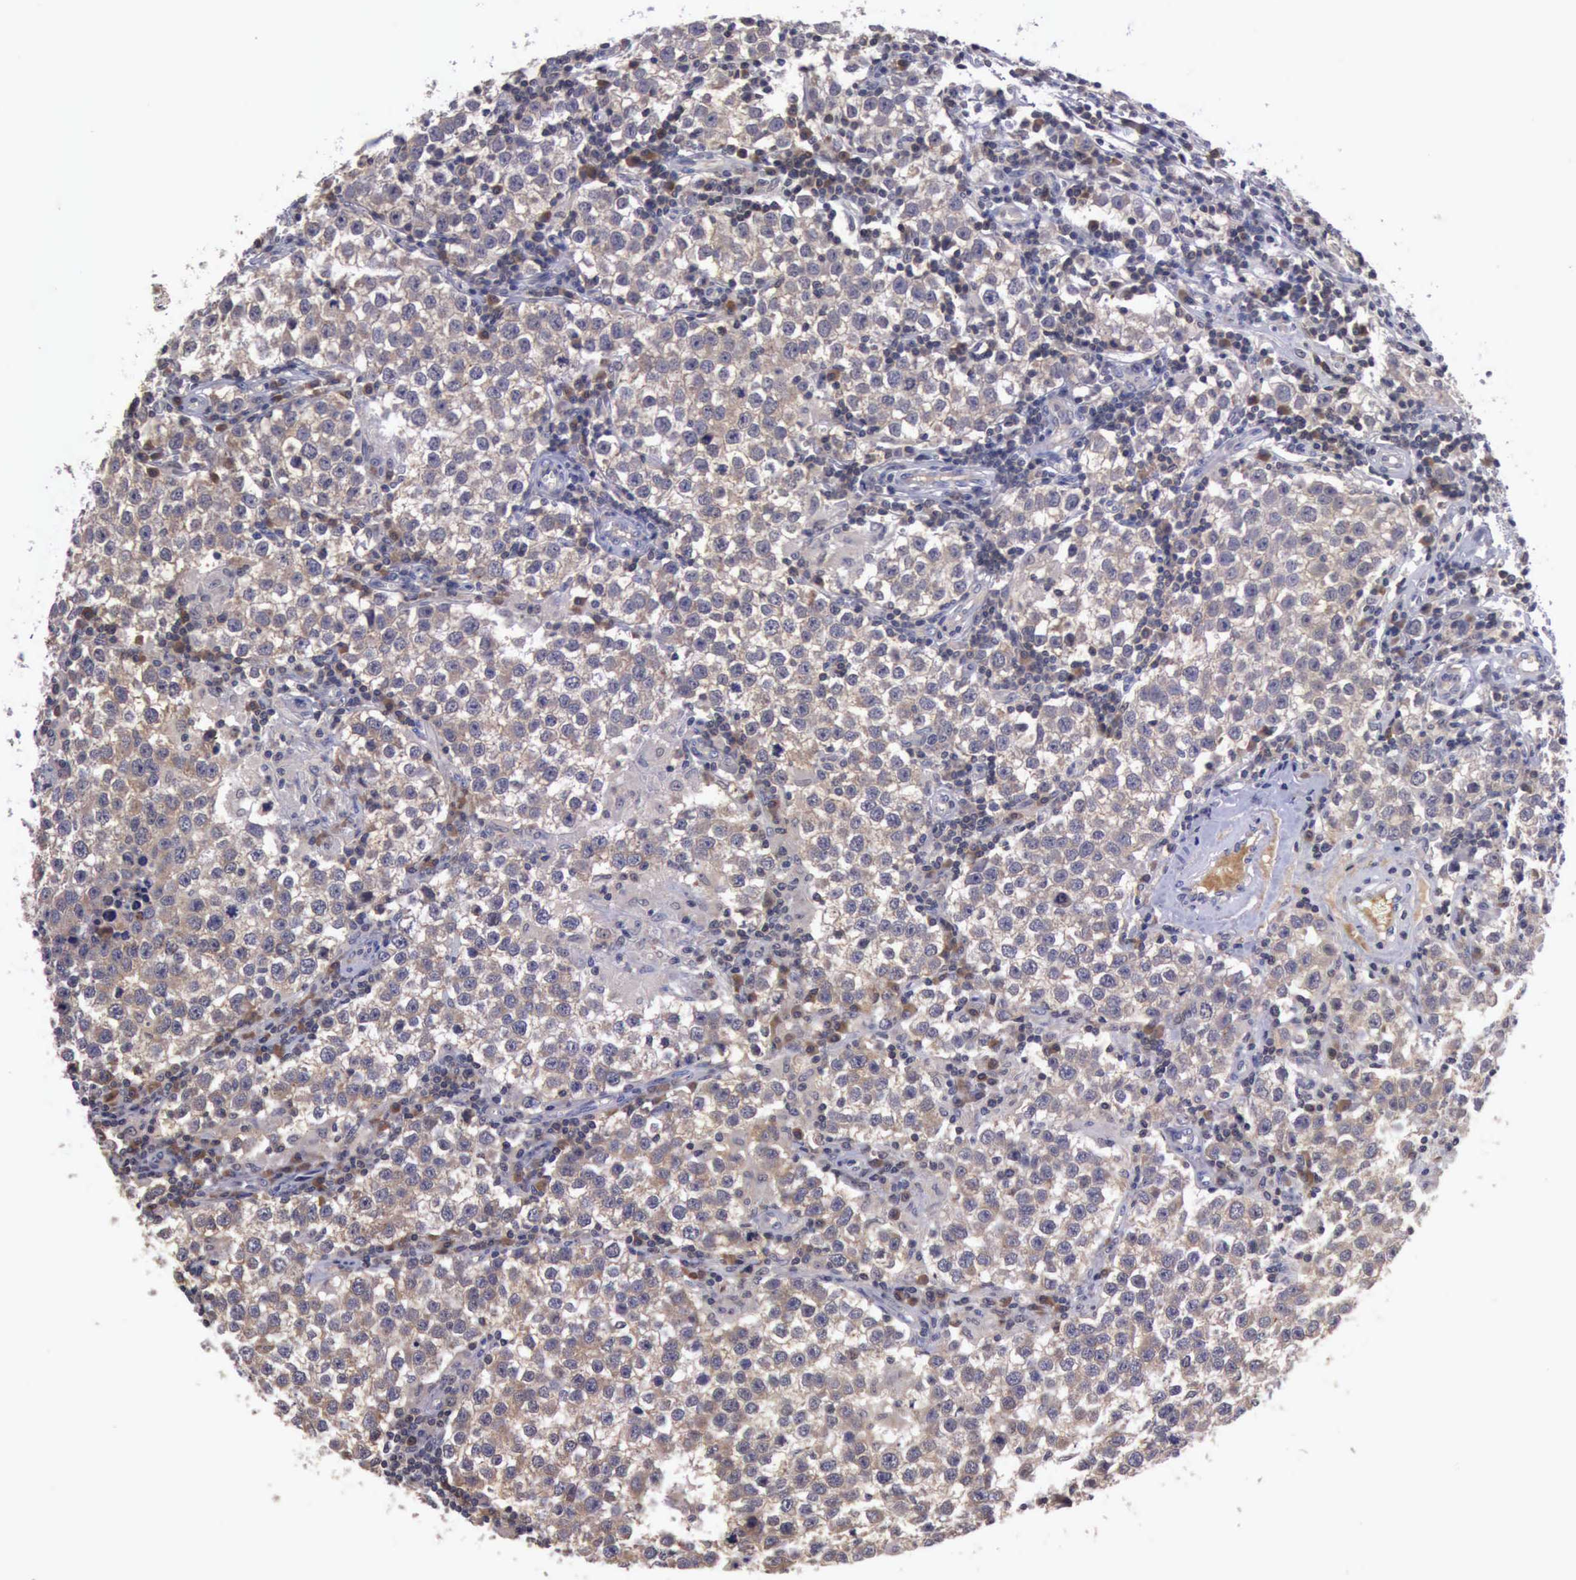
{"staining": {"intensity": "negative", "quantity": "none", "location": "none"}, "tissue": "testis cancer", "cell_type": "Tumor cells", "image_type": "cancer", "snomed": [{"axis": "morphology", "description": "Seminoma, NOS"}, {"axis": "topography", "description": "Testis"}], "caption": "Immunohistochemistry (IHC) of human testis seminoma displays no positivity in tumor cells. Nuclei are stained in blue.", "gene": "RAB39B", "patient": {"sex": "male", "age": 36}}